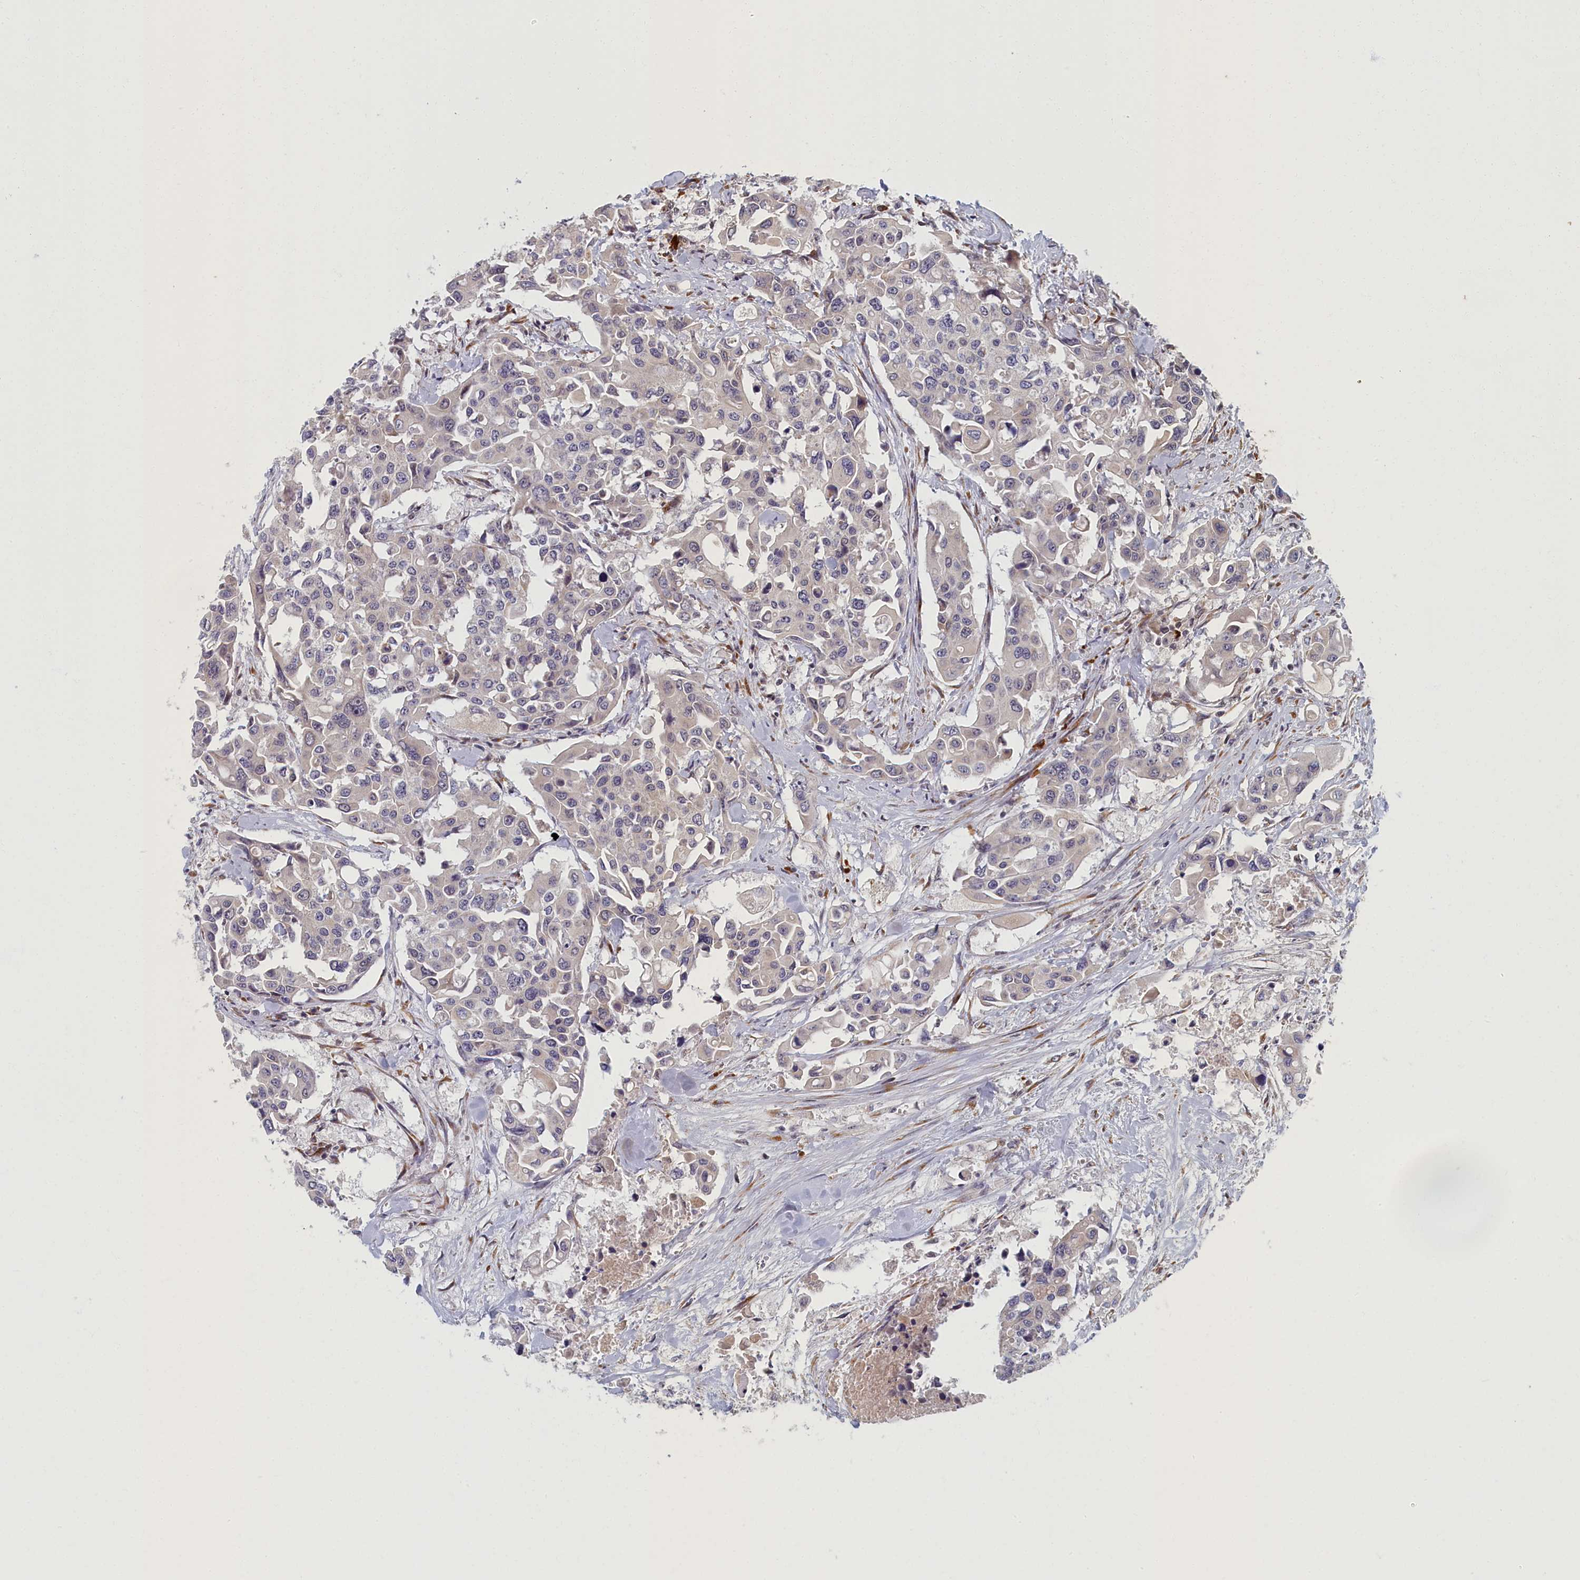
{"staining": {"intensity": "negative", "quantity": "none", "location": "none"}, "tissue": "colorectal cancer", "cell_type": "Tumor cells", "image_type": "cancer", "snomed": [{"axis": "morphology", "description": "Adenocarcinoma, NOS"}, {"axis": "topography", "description": "Colon"}], "caption": "IHC micrograph of neoplastic tissue: human colorectal cancer (adenocarcinoma) stained with DAB (3,3'-diaminobenzidine) displays no significant protein positivity in tumor cells. Brightfield microscopy of immunohistochemistry stained with DAB (3,3'-diaminobenzidine) (brown) and hematoxylin (blue), captured at high magnification.", "gene": "DNAJC17", "patient": {"sex": "male", "age": 77}}